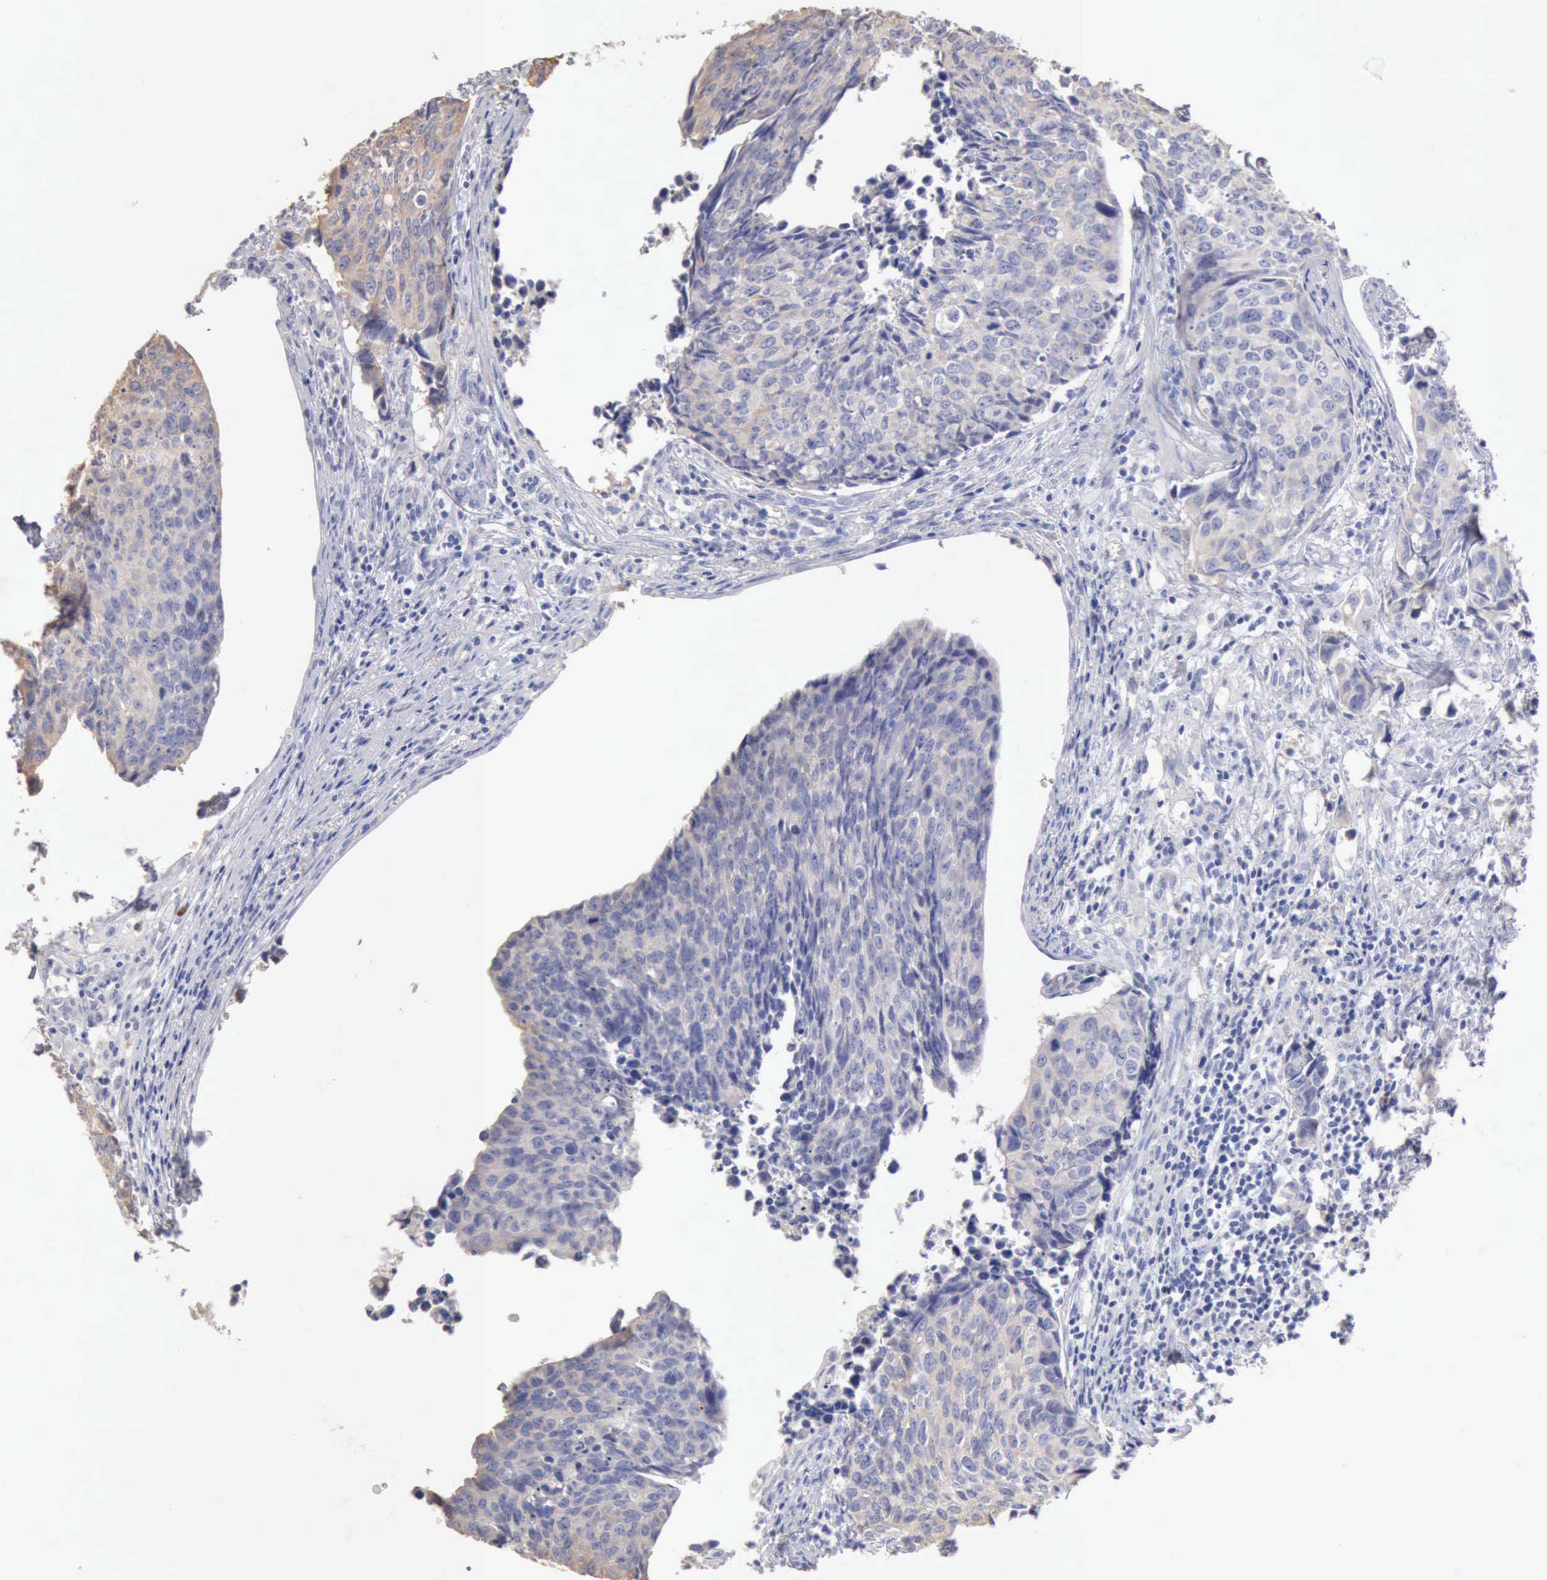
{"staining": {"intensity": "negative", "quantity": "none", "location": "none"}, "tissue": "urothelial cancer", "cell_type": "Tumor cells", "image_type": "cancer", "snomed": [{"axis": "morphology", "description": "Urothelial carcinoma, High grade"}, {"axis": "topography", "description": "Urinary bladder"}], "caption": "Immunohistochemistry (IHC) of urothelial cancer shows no positivity in tumor cells.", "gene": "KRT6B", "patient": {"sex": "male", "age": 81}}